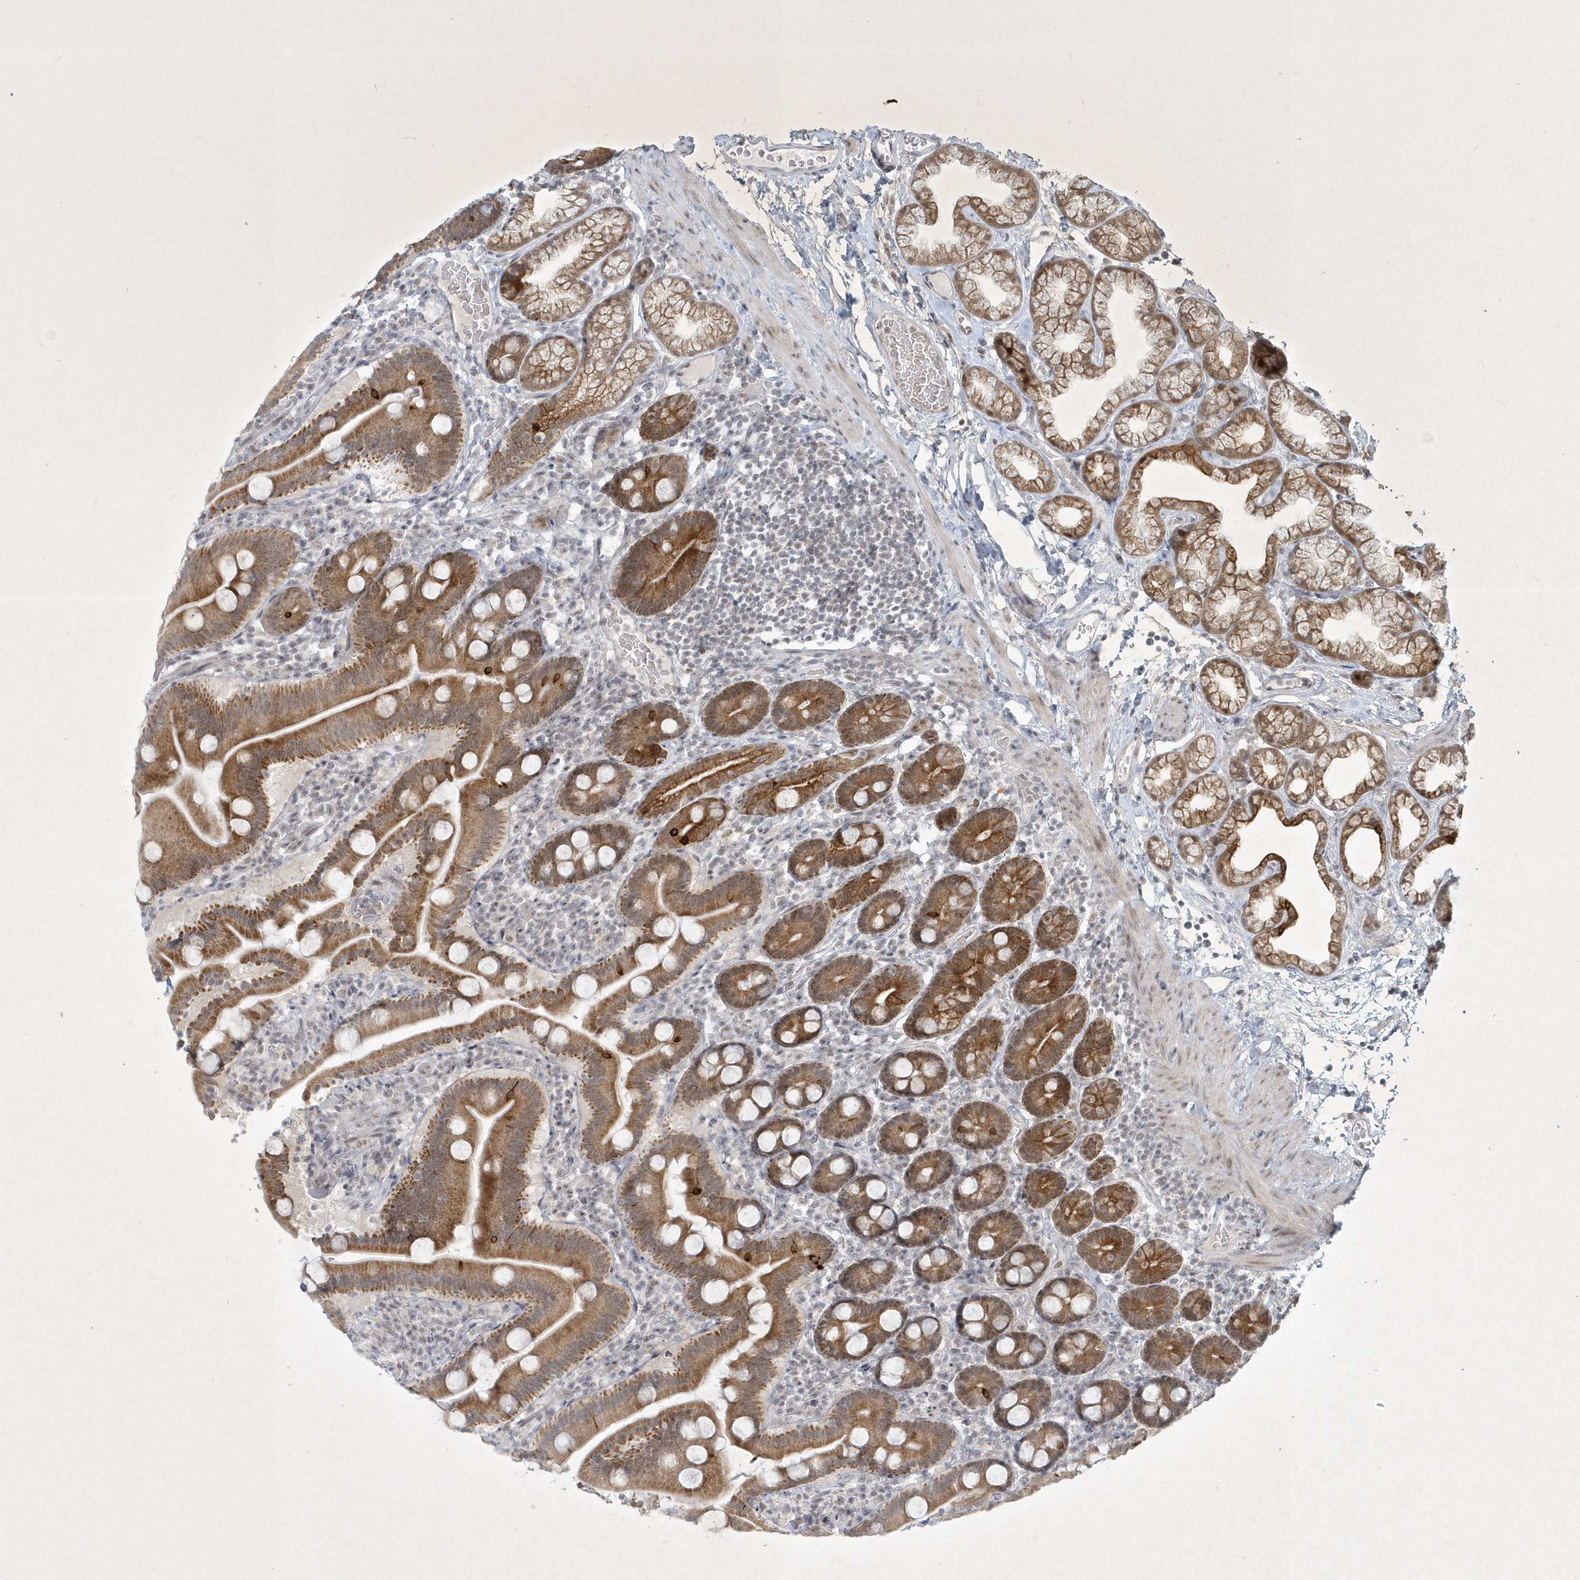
{"staining": {"intensity": "strong", "quantity": ">75%", "location": "cytoplasmic/membranous"}, "tissue": "duodenum", "cell_type": "Glandular cells", "image_type": "normal", "snomed": [{"axis": "morphology", "description": "Normal tissue, NOS"}, {"axis": "topography", "description": "Duodenum"}], "caption": "An image of duodenum stained for a protein displays strong cytoplasmic/membranous brown staining in glandular cells.", "gene": "ZBTB9", "patient": {"sex": "male", "age": 55}}